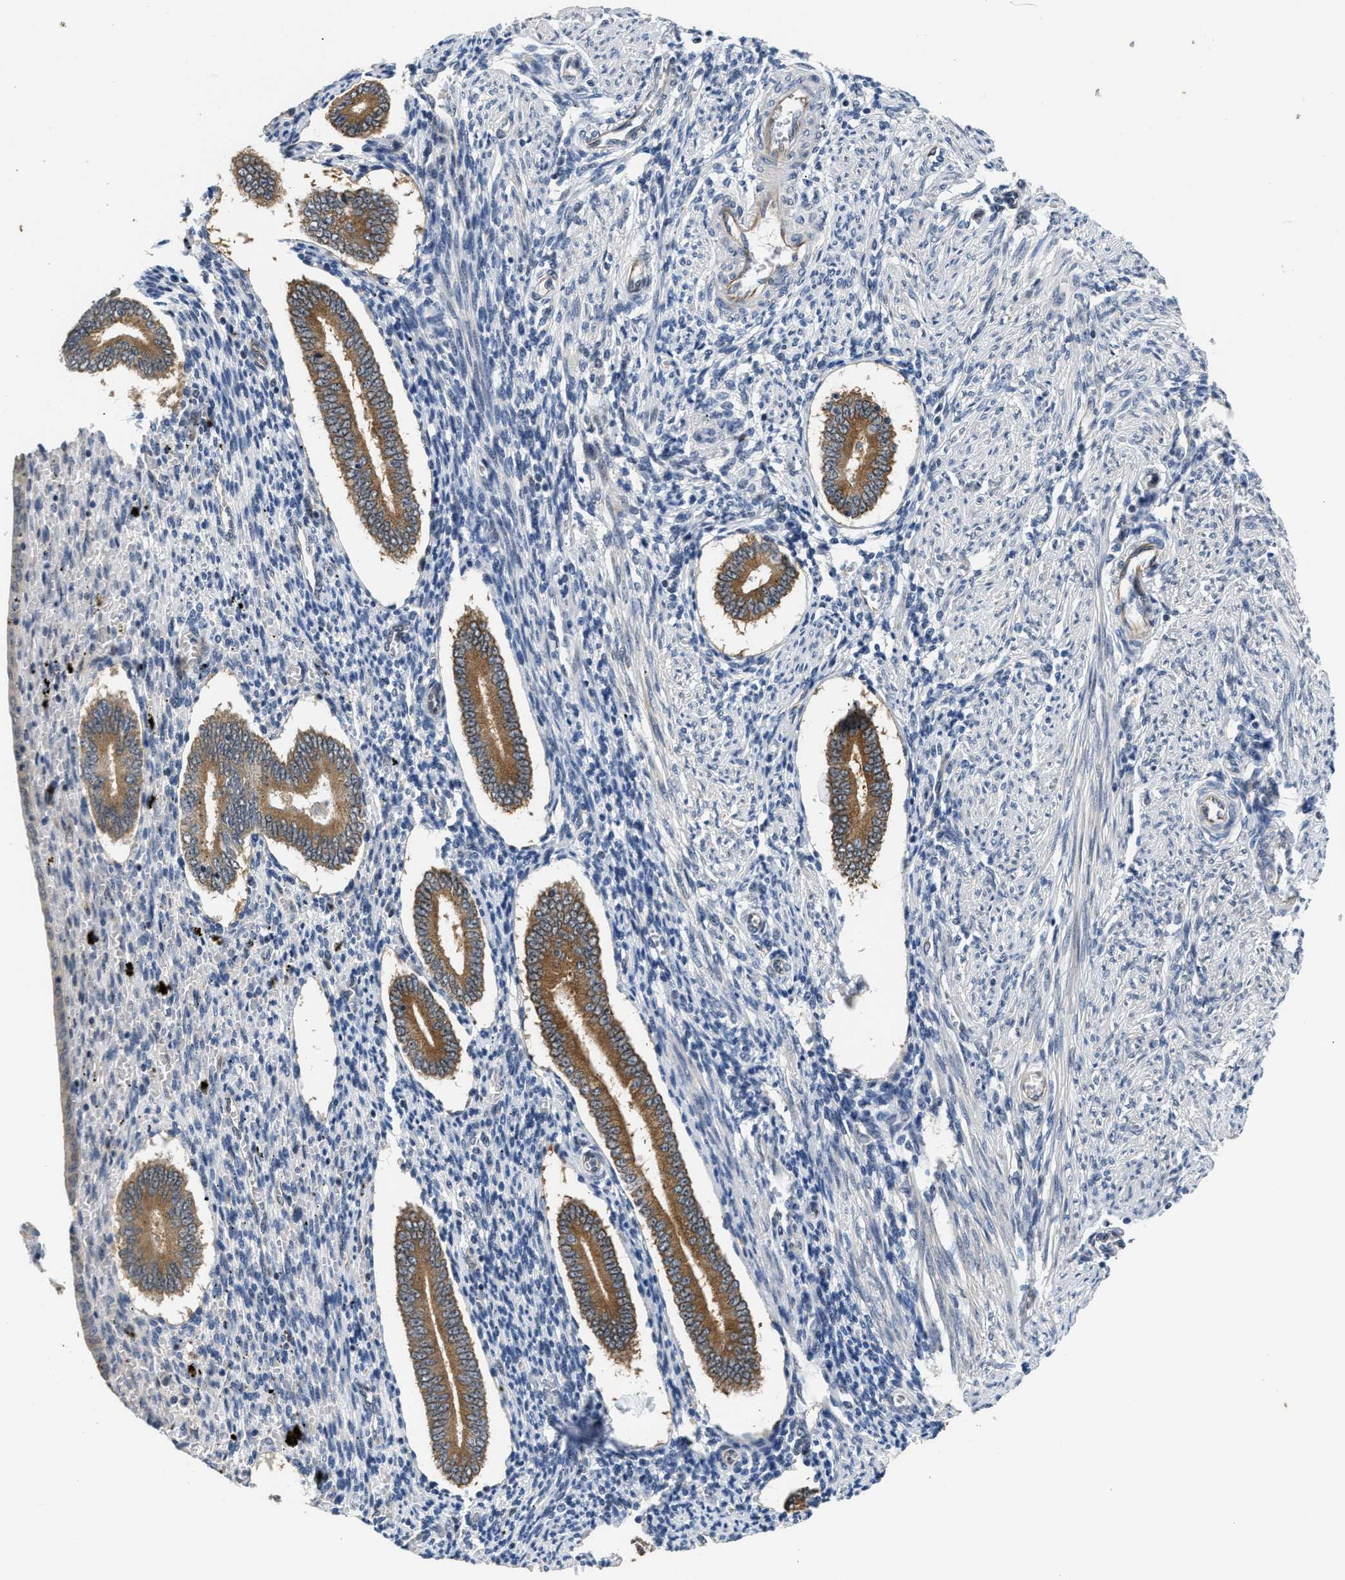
{"staining": {"intensity": "negative", "quantity": "none", "location": "none"}, "tissue": "endometrium", "cell_type": "Cells in endometrial stroma", "image_type": "normal", "snomed": [{"axis": "morphology", "description": "Normal tissue, NOS"}, {"axis": "topography", "description": "Endometrium"}], "caption": "This is a histopathology image of immunohistochemistry (IHC) staining of normal endometrium, which shows no positivity in cells in endometrial stroma.", "gene": "PPM1H", "patient": {"sex": "female", "age": 42}}